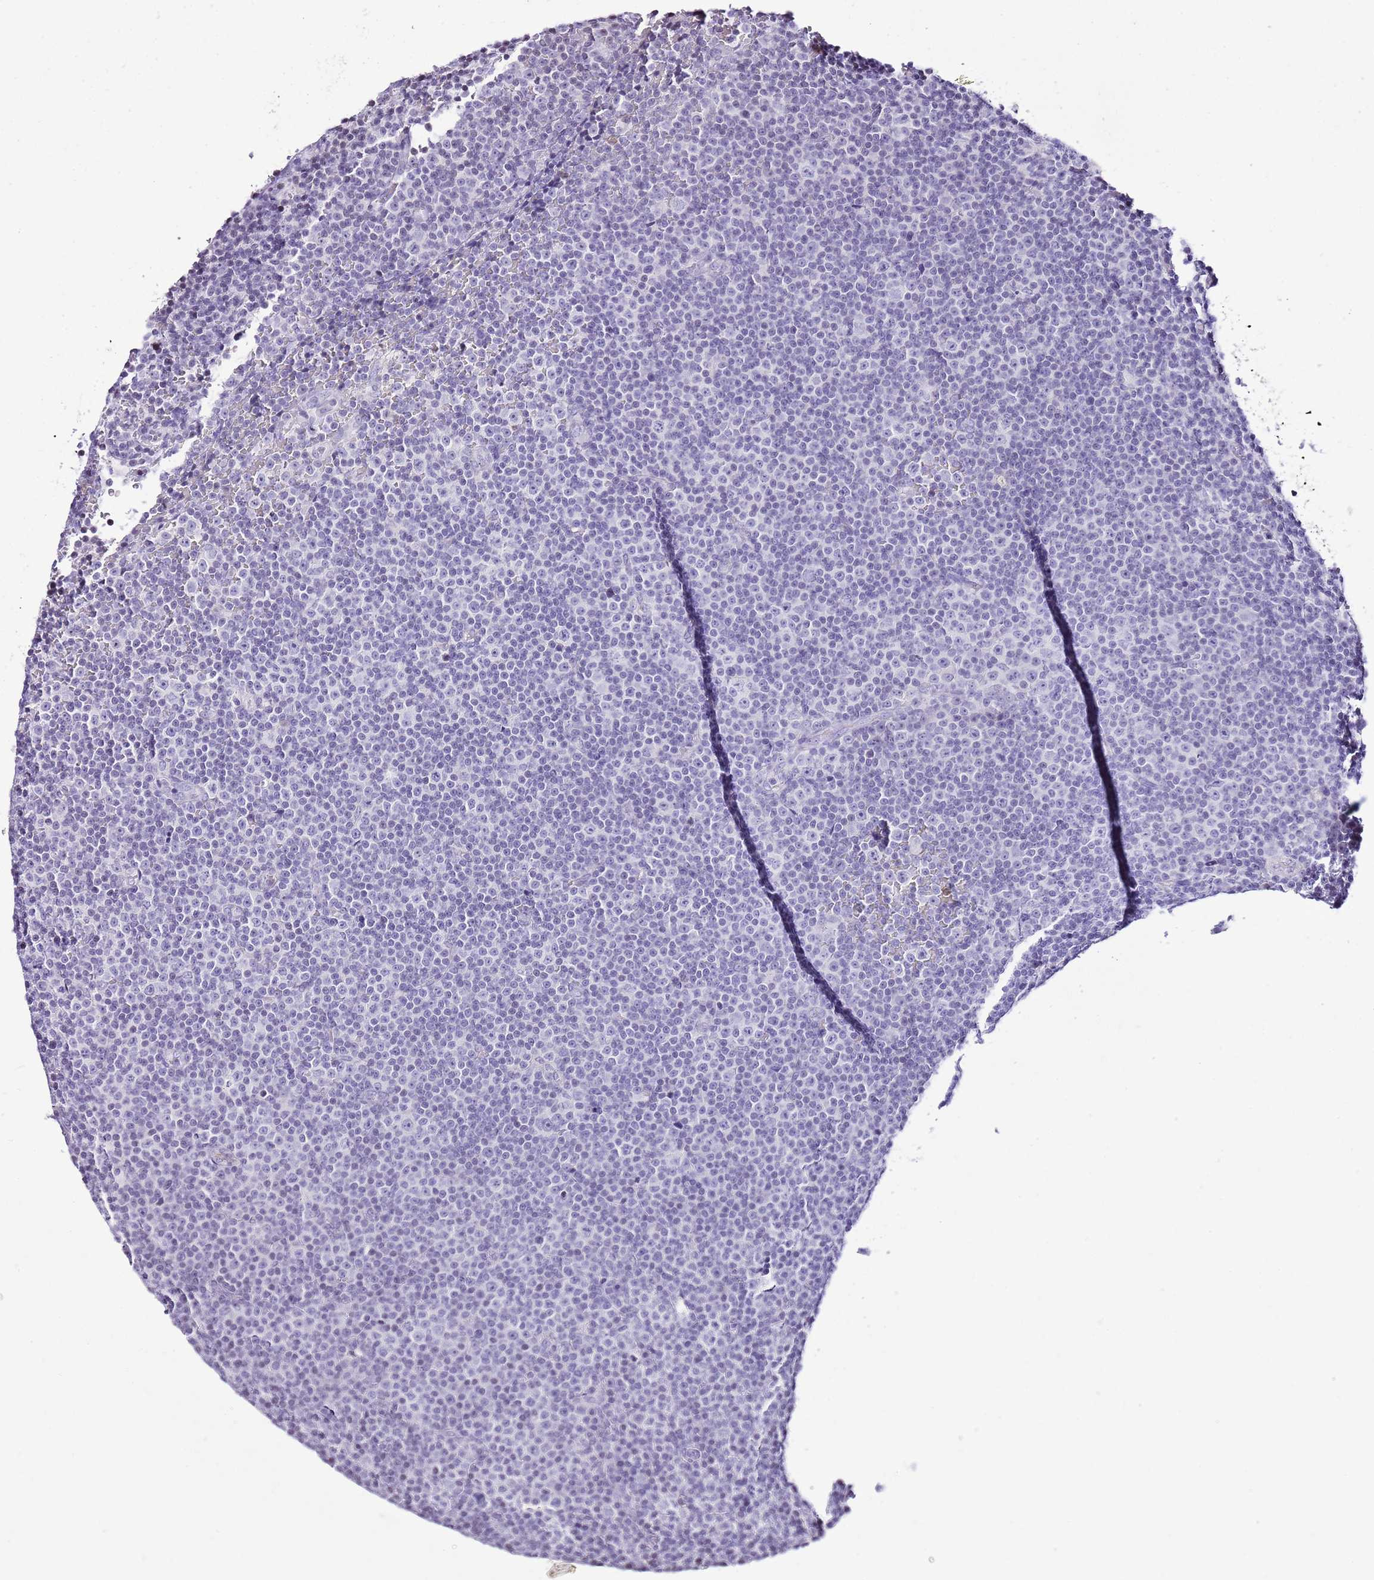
{"staining": {"intensity": "negative", "quantity": "none", "location": "none"}, "tissue": "lymphoma", "cell_type": "Tumor cells", "image_type": "cancer", "snomed": [{"axis": "morphology", "description": "Malignant lymphoma, non-Hodgkin's type, Low grade"}, {"axis": "topography", "description": "Lymph node"}], "caption": "A micrograph of lymphoma stained for a protein shows no brown staining in tumor cells.", "gene": "PRR15", "patient": {"sex": "female", "age": 67}}